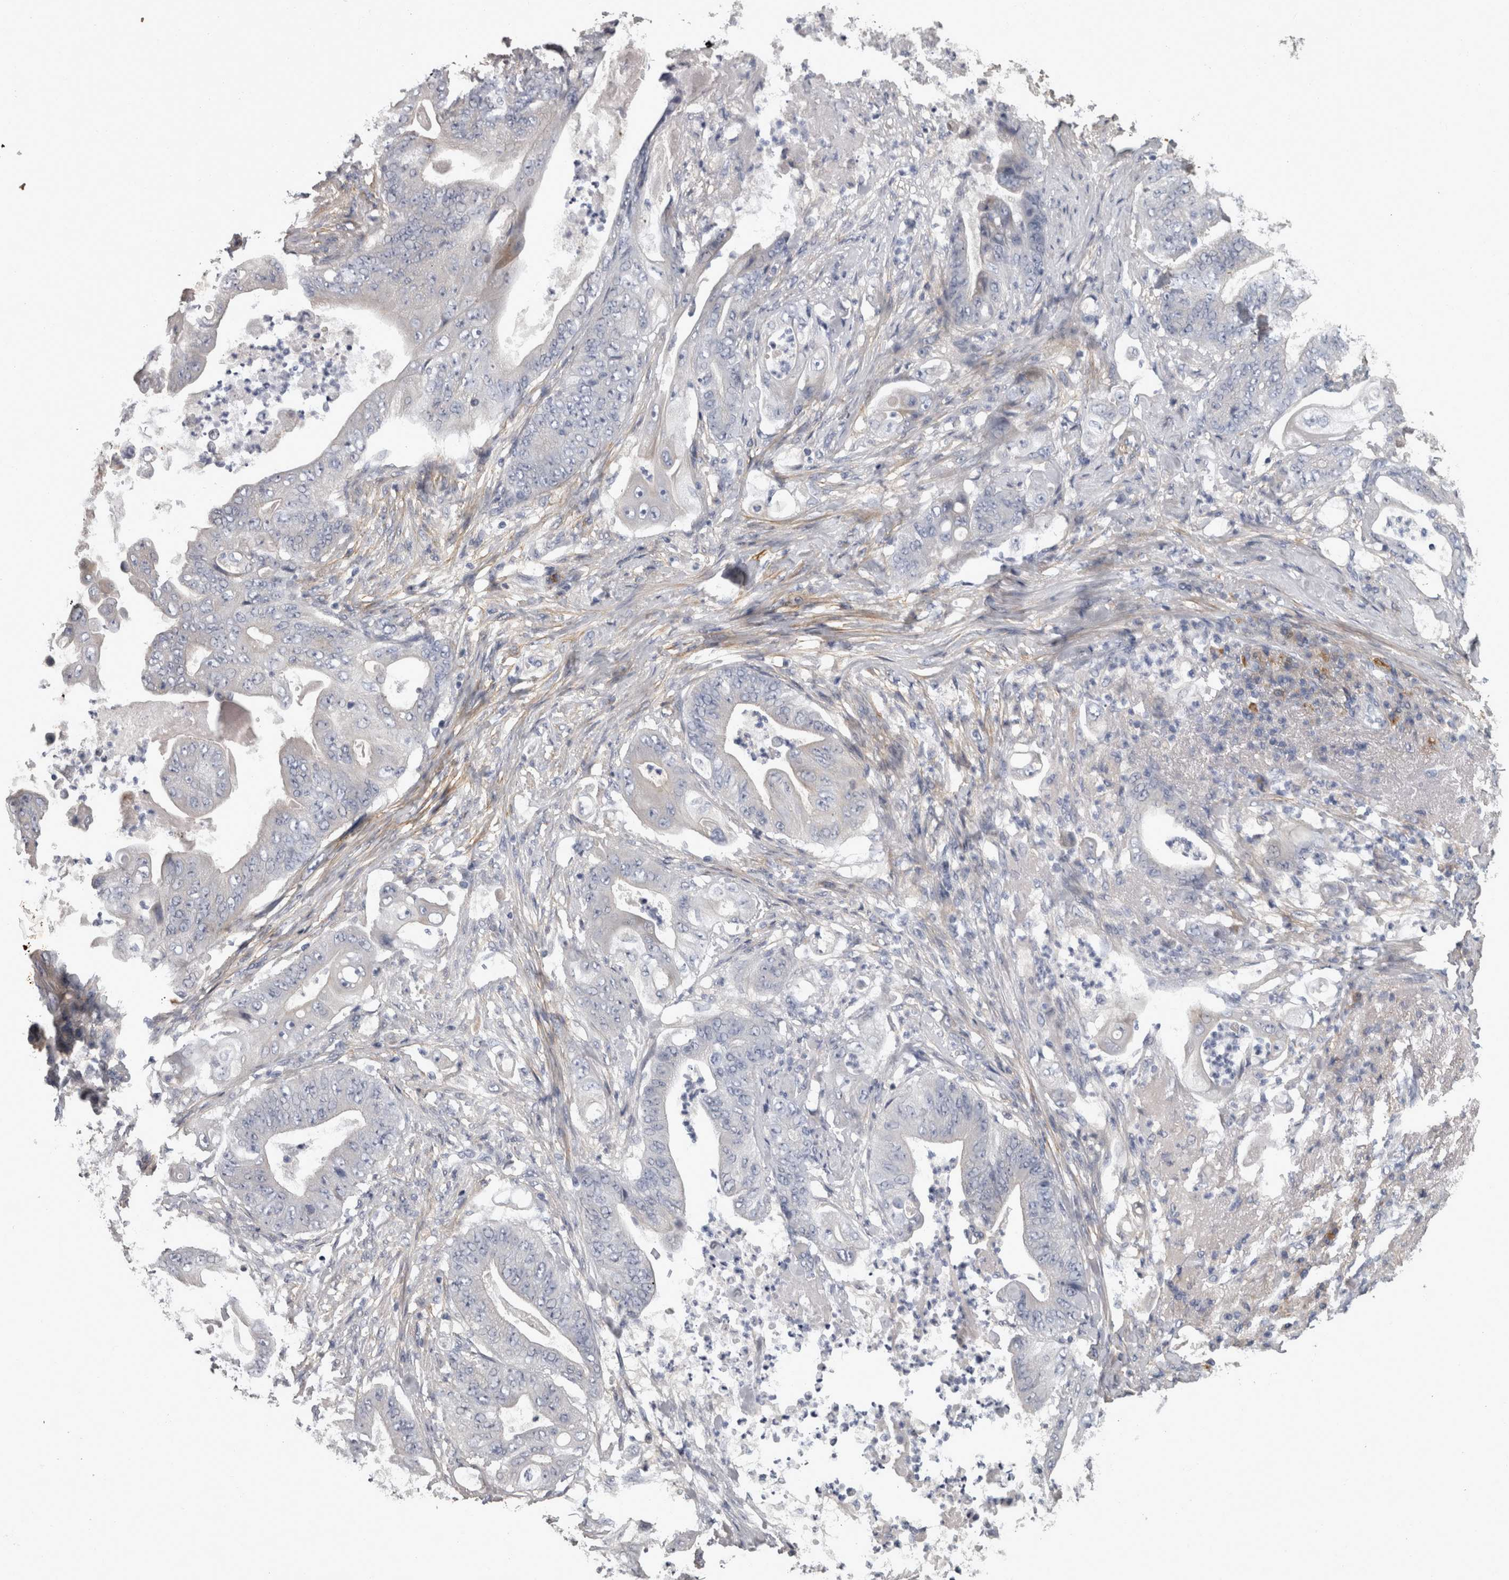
{"staining": {"intensity": "negative", "quantity": "none", "location": "none"}, "tissue": "stomach cancer", "cell_type": "Tumor cells", "image_type": "cancer", "snomed": [{"axis": "morphology", "description": "Adenocarcinoma, NOS"}, {"axis": "topography", "description": "Stomach"}], "caption": "The IHC photomicrograph has no significant positivity in tumor cells of stomach adenocarcinoma tissue. (Stains: DAB IHC with hematoxylin counter stain, Microscopy: brightfield microscopy at high magnification).", "gene": "EFEMP2", "patient": {"sex": "female", "age": 73}}